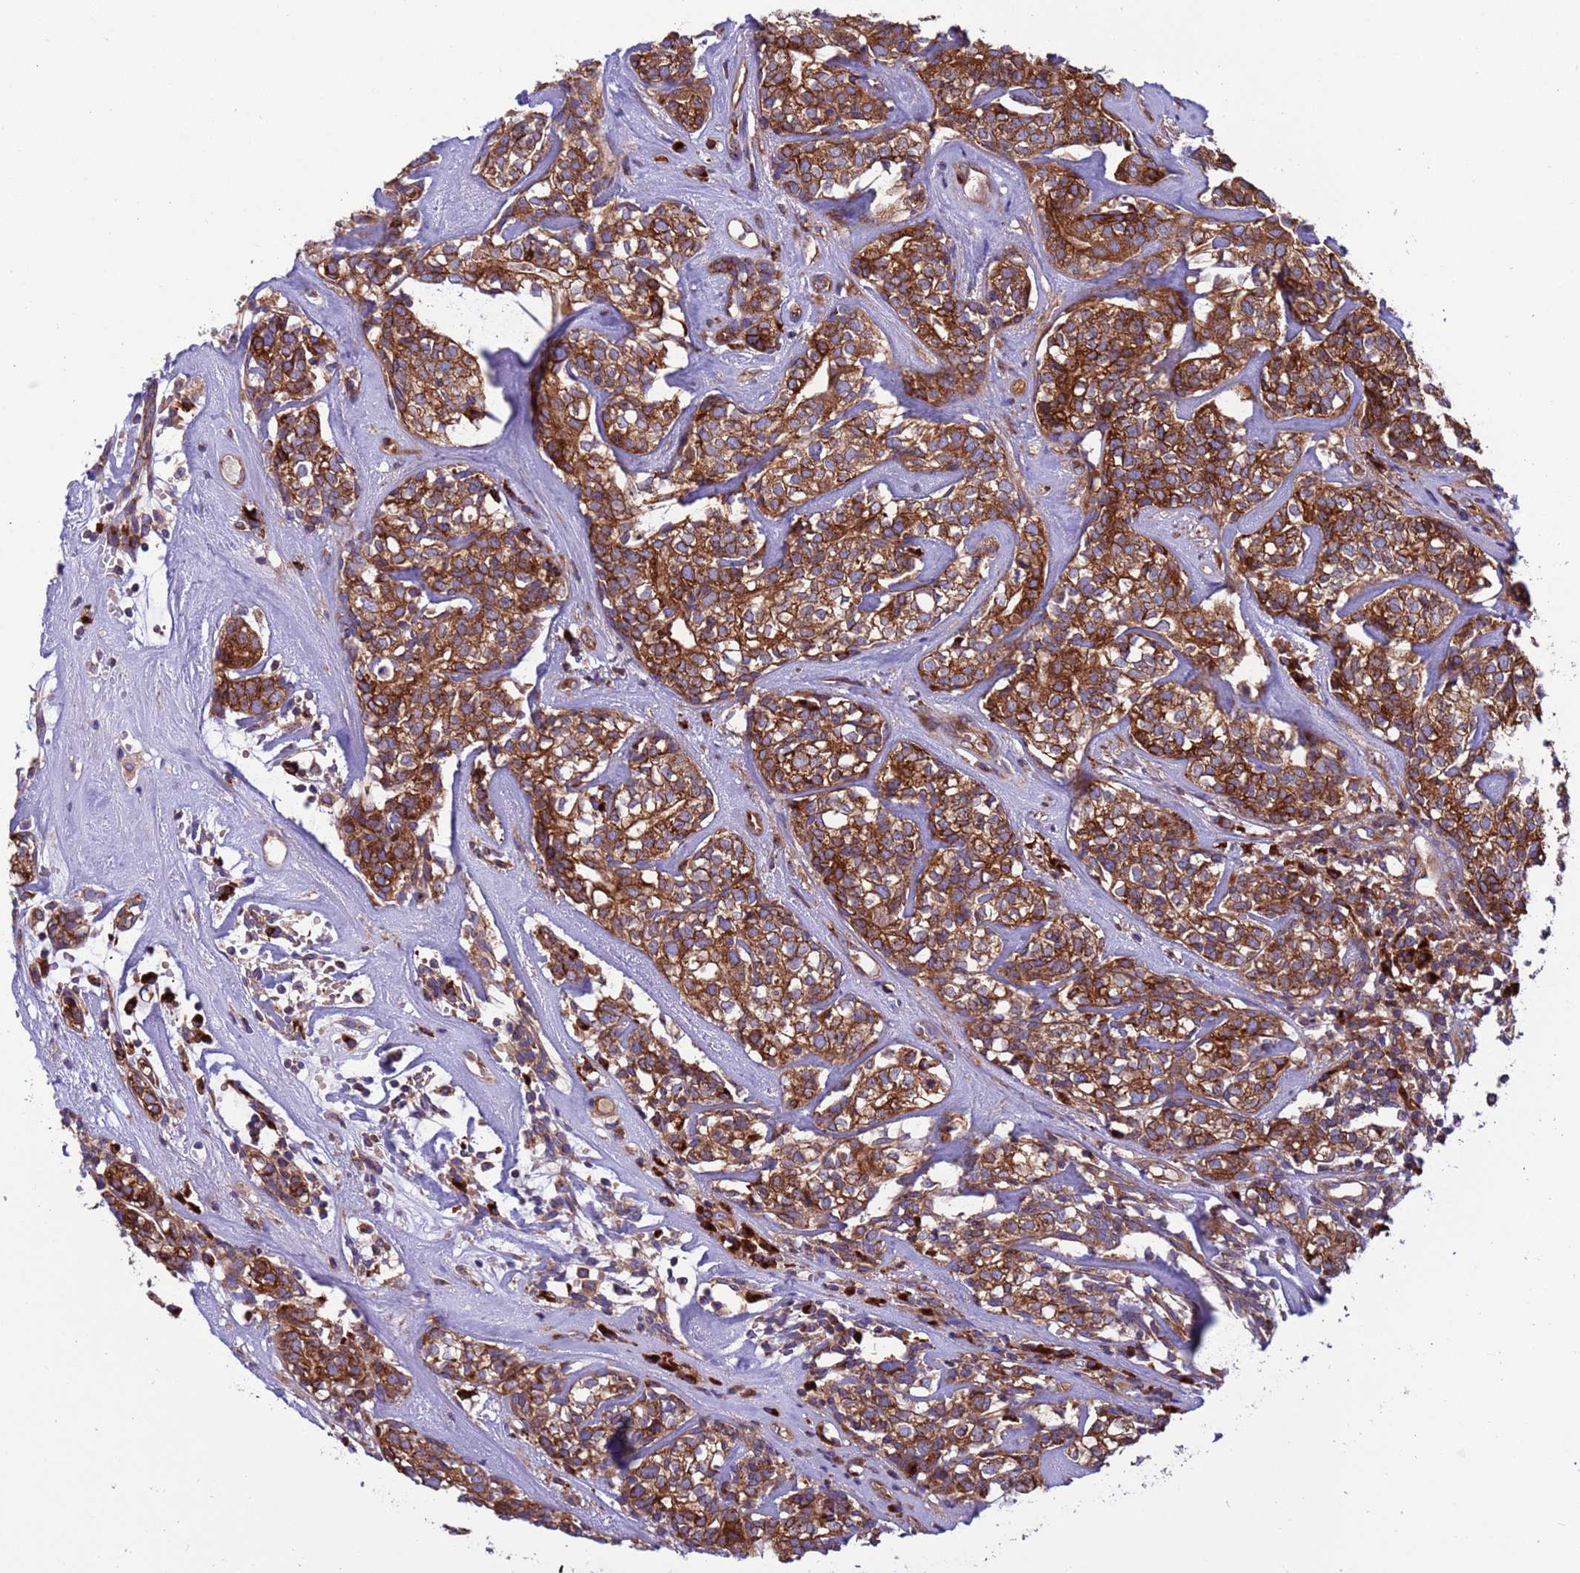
{"staining": {"intensity": "moderate", "quantity": ">75%", "location": "cytoplasmic/membranous"}, "tissue": "head and neck cancer", "cell_type": "Tumor cells", "image_type": "cancer", "snomed": [{"axis": "morphology", "description": "Adenocarcinoma, NOS"}, {"axis": "topography", "description": "Salivary gland"}, {"axis": "topography", "description": "Head-Neck"}], "caption": "Immunohistochemistry (IHC) histopathology image of head and neck cancer (adenocarcinoma) stained for a protein (brown), which displays medium levels of moderate cytoplasmic/membranous staining in about >75% of tumor cells.", "gene": "ZC3HAV1", "patient": {"sex": "female", "age": 65}}